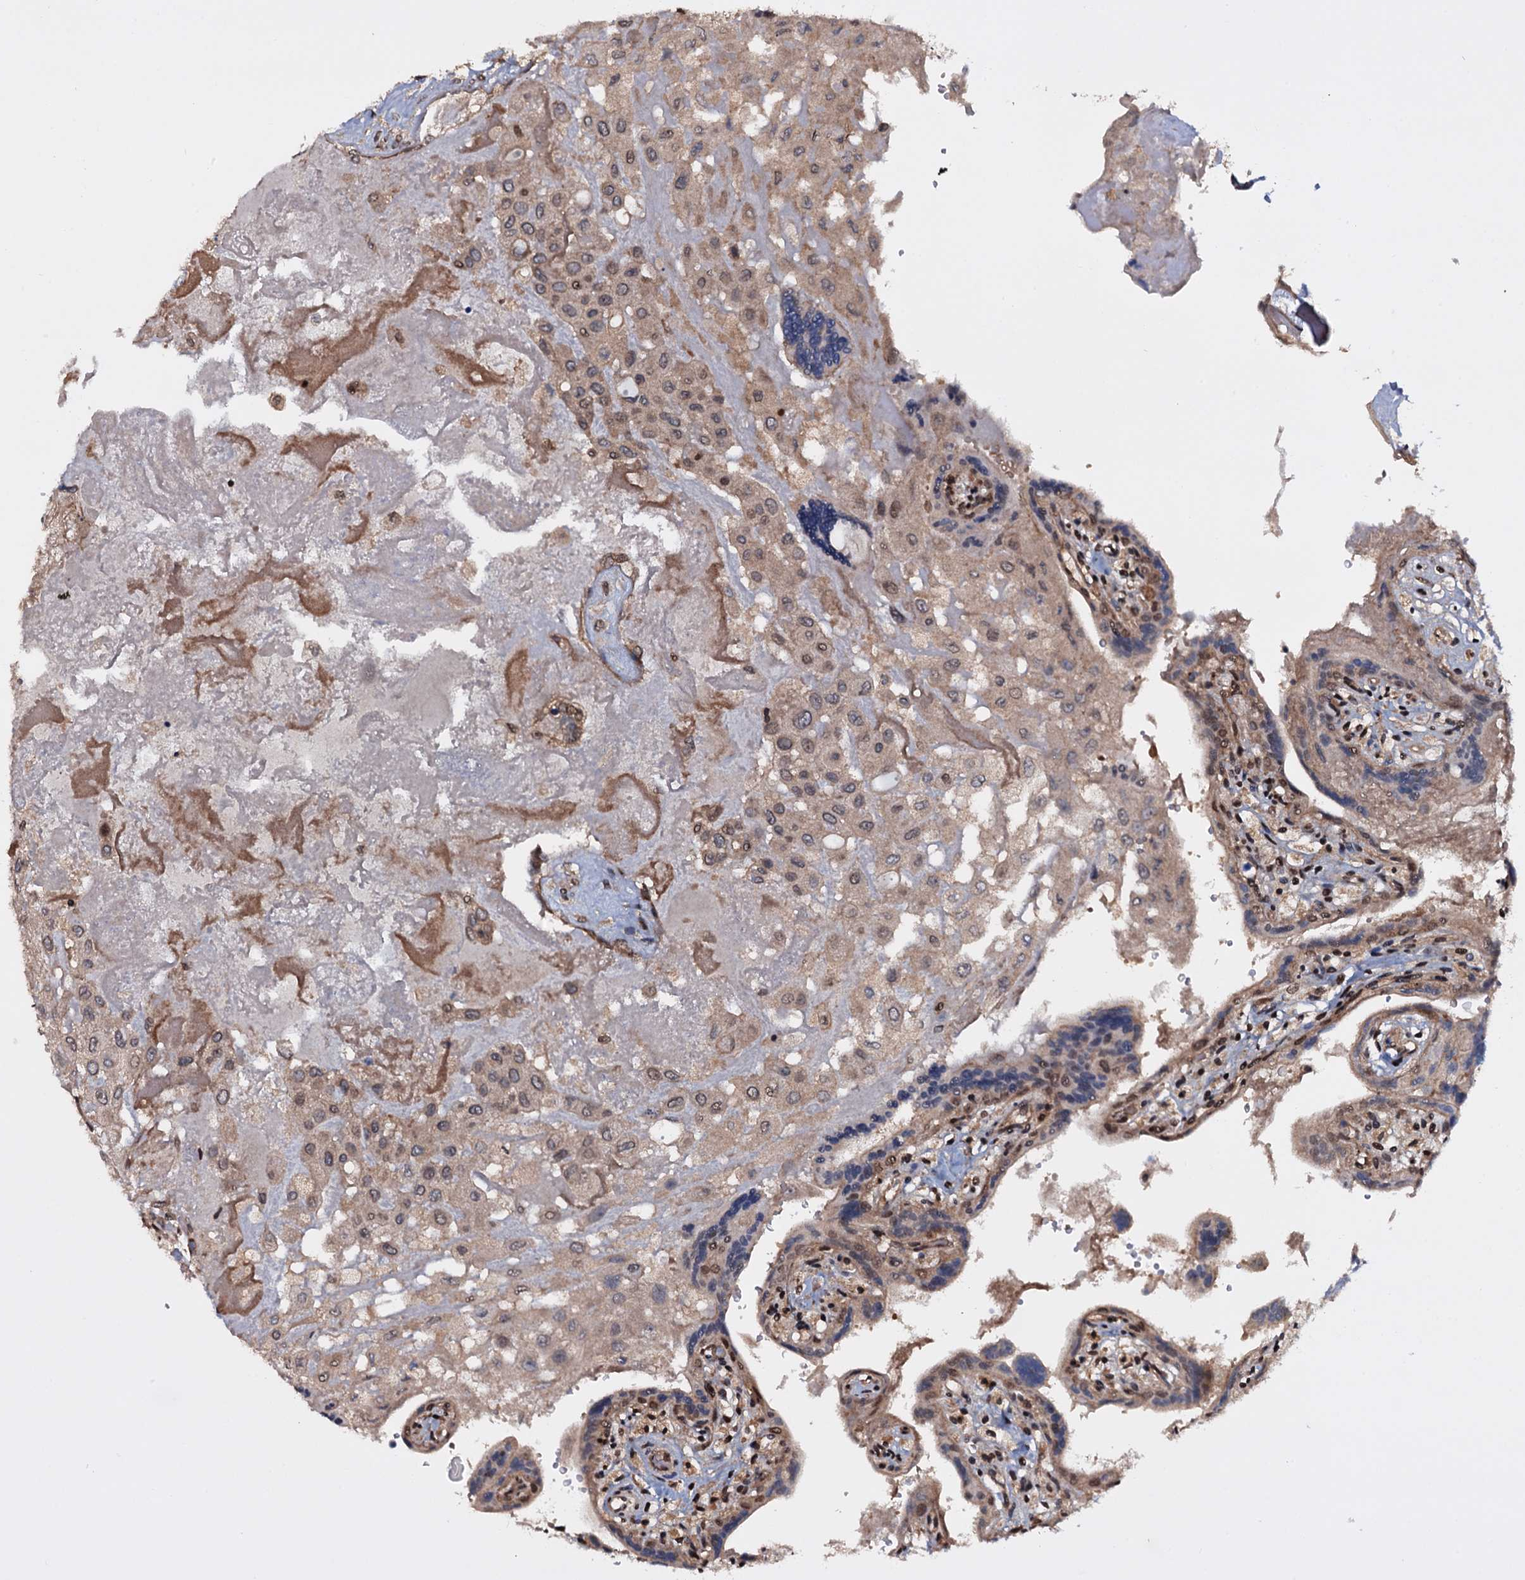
{"staining": {"intensity": "weak", "quantity": "25%-75%", "location": "cytoplasmic/membranous,nuclear"}, "tissue": "placenta", "cell_type": "Decidual cells", "image_type": "normal", "snomed": [{"axis": "morphology", "description": "Normal tissue, NOS"}, {"axis": "topography", "description": "Placenta"}], "caption": "Placenta was stained to show a protein in brown. There is low levels of weak cytoplasmic/membranous,nuclear expression in about 25%-75% of decidual cells. The staining is performed using DAB brown chromogen to label protein expression. The nuclei are counter-stained blue using hematoxylin.", "gene": "HDDC3", "patient": {"sex": "female", "age": 37}}